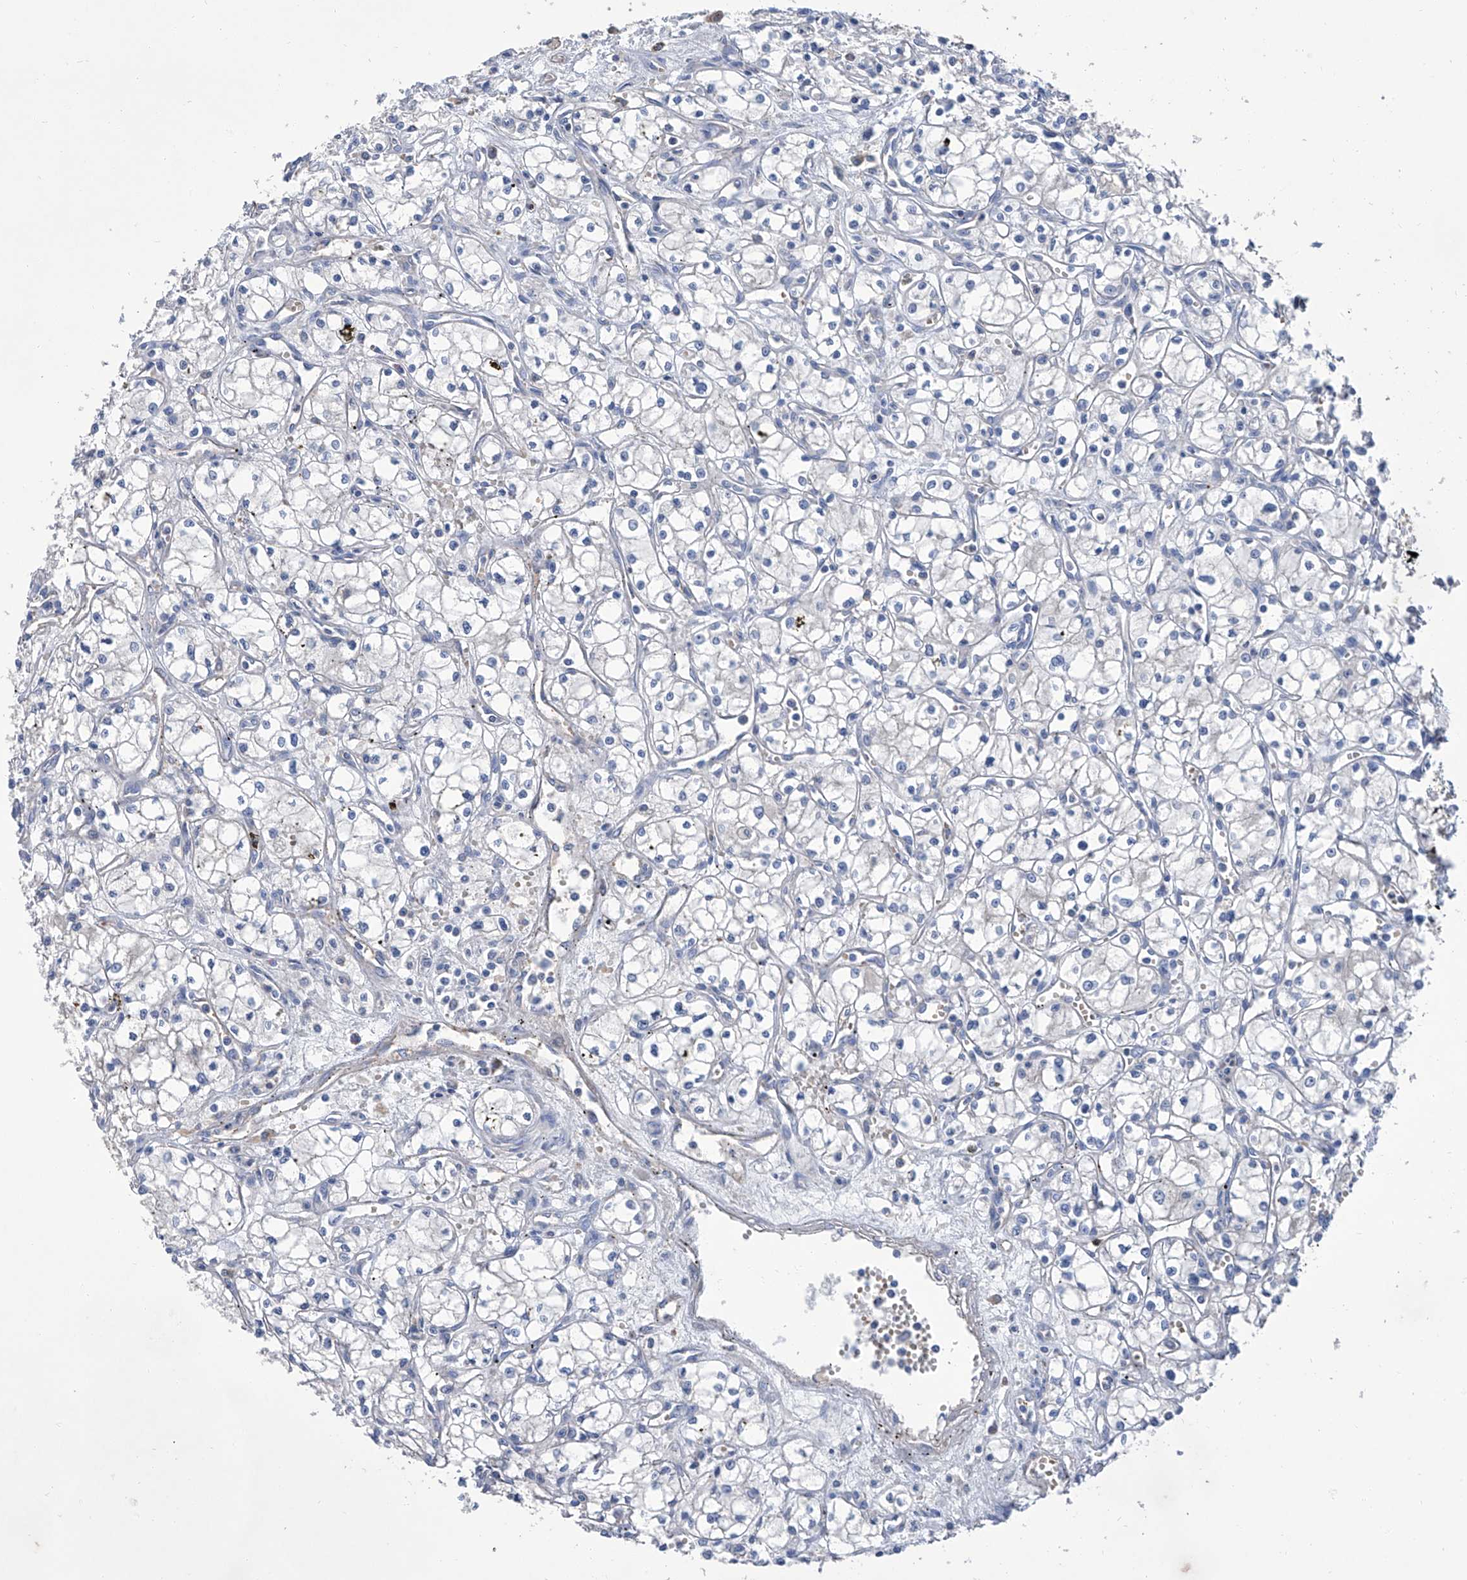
{"staining": {"intensity": "negative", "quantity": "none", "location": "none"}, "tissue": "renal cancer", "cell_type": "Tumor cells", "image_type": "cancer", "snomed": [{"axis": "morphology", "description": "Adenocarcinoma, NOS"}, {"axis": "topography", "description": "Kidney"}], "caption": "The immunohistochemistry (IHC) image has no significant positivity in tumor cells of renal adenocarcinoma tissue.", "gene": "GPT", "patient": {"sex": "male", "age": 59}}